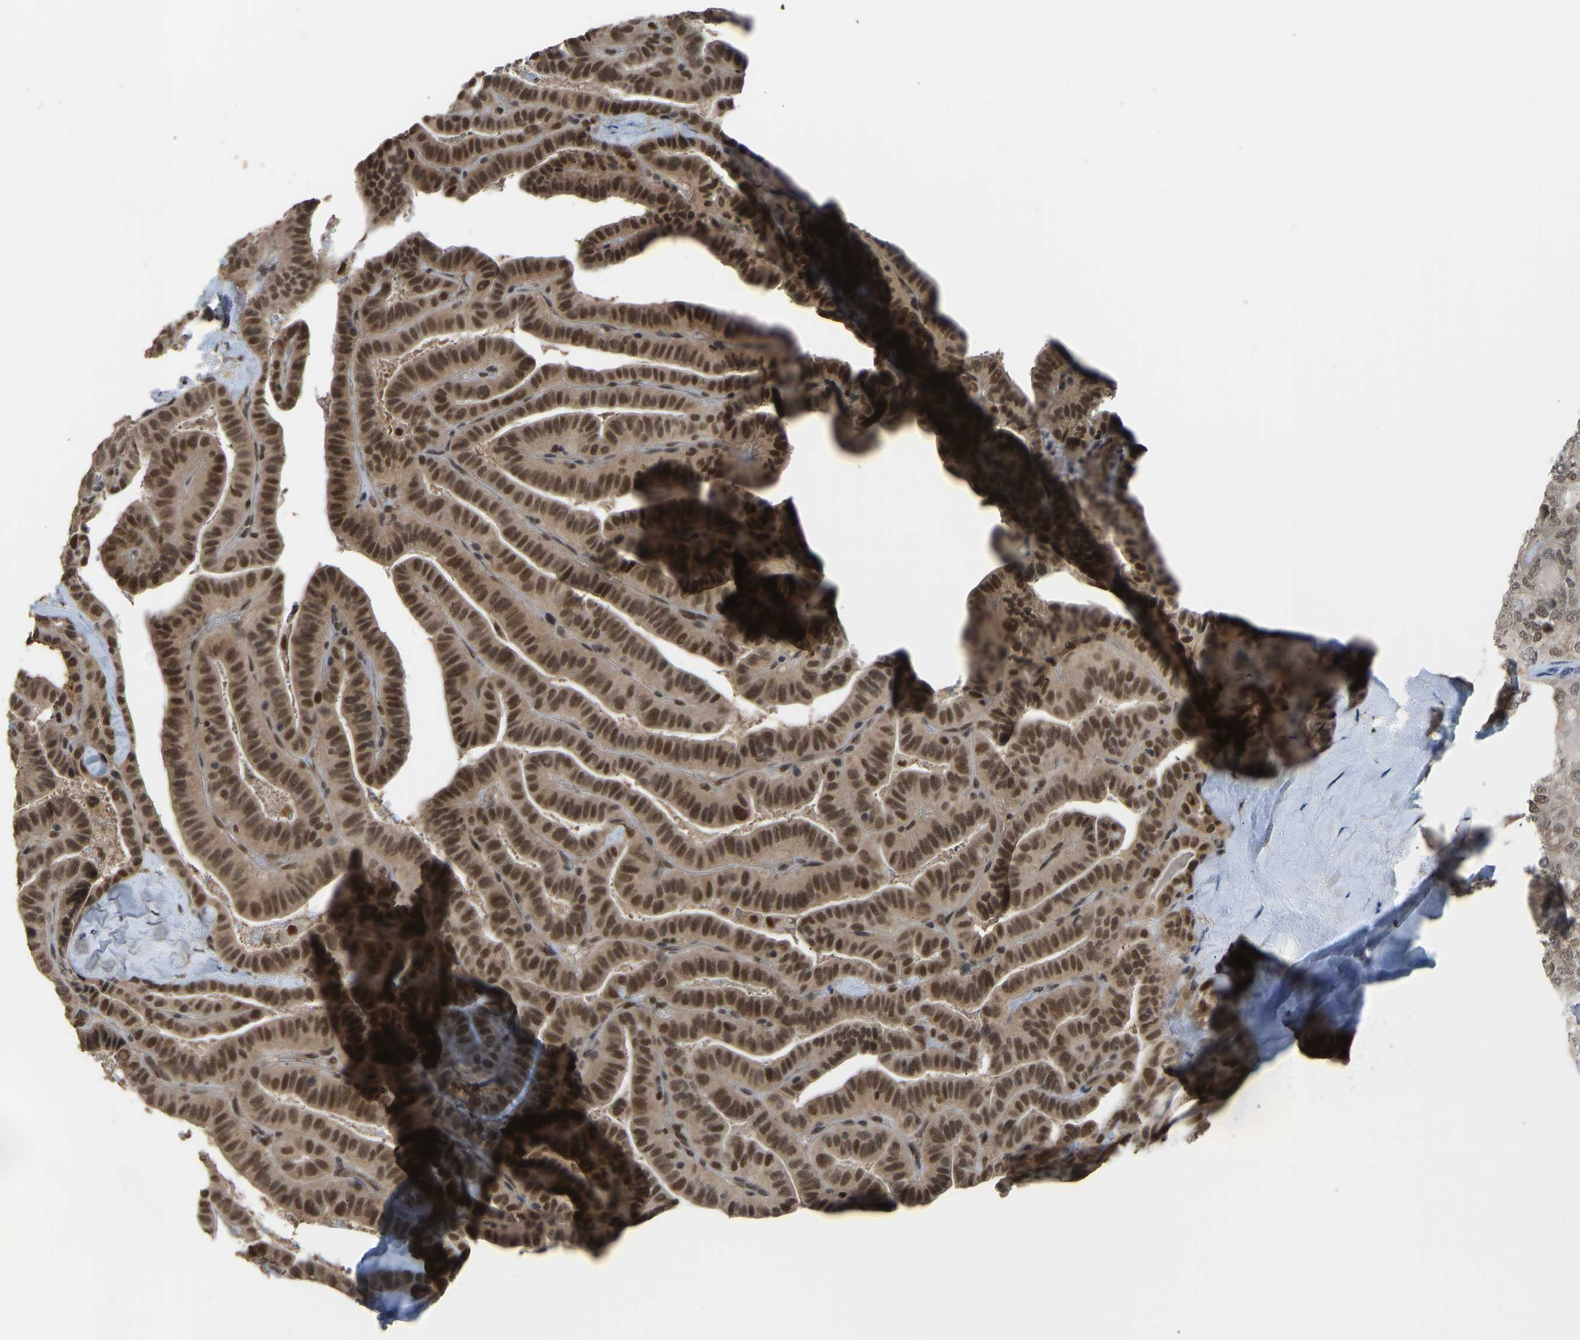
{"staining": {"intensity": "moderate", "quantity": ">75%", "location": "cytoplasmic/membranous,nuclear"}, "tissue": "thyroid cancer", "cell_type": "Tumor cells", "image_type": "cancer", "snomed": [{"axis": "morphology", "description": "Papillary adenocarcinoma, NOS"}, {"axis": "topography", "description": "Thyroid gland"}], "caption": "Immunohistochemistry (IHC) (DAB (3,3'-diaminobenzidine)) staining of human thyroid papillary adenocarcinoma exhibits moderate cytoplasmic/membranous and nuclear protein positivity in about >75% of tumor cells. The protein is shown in brown color, while the nuclei are stained blue.", "gene": "KPNA6", "patient": {"sex": "male", "age": 77}}